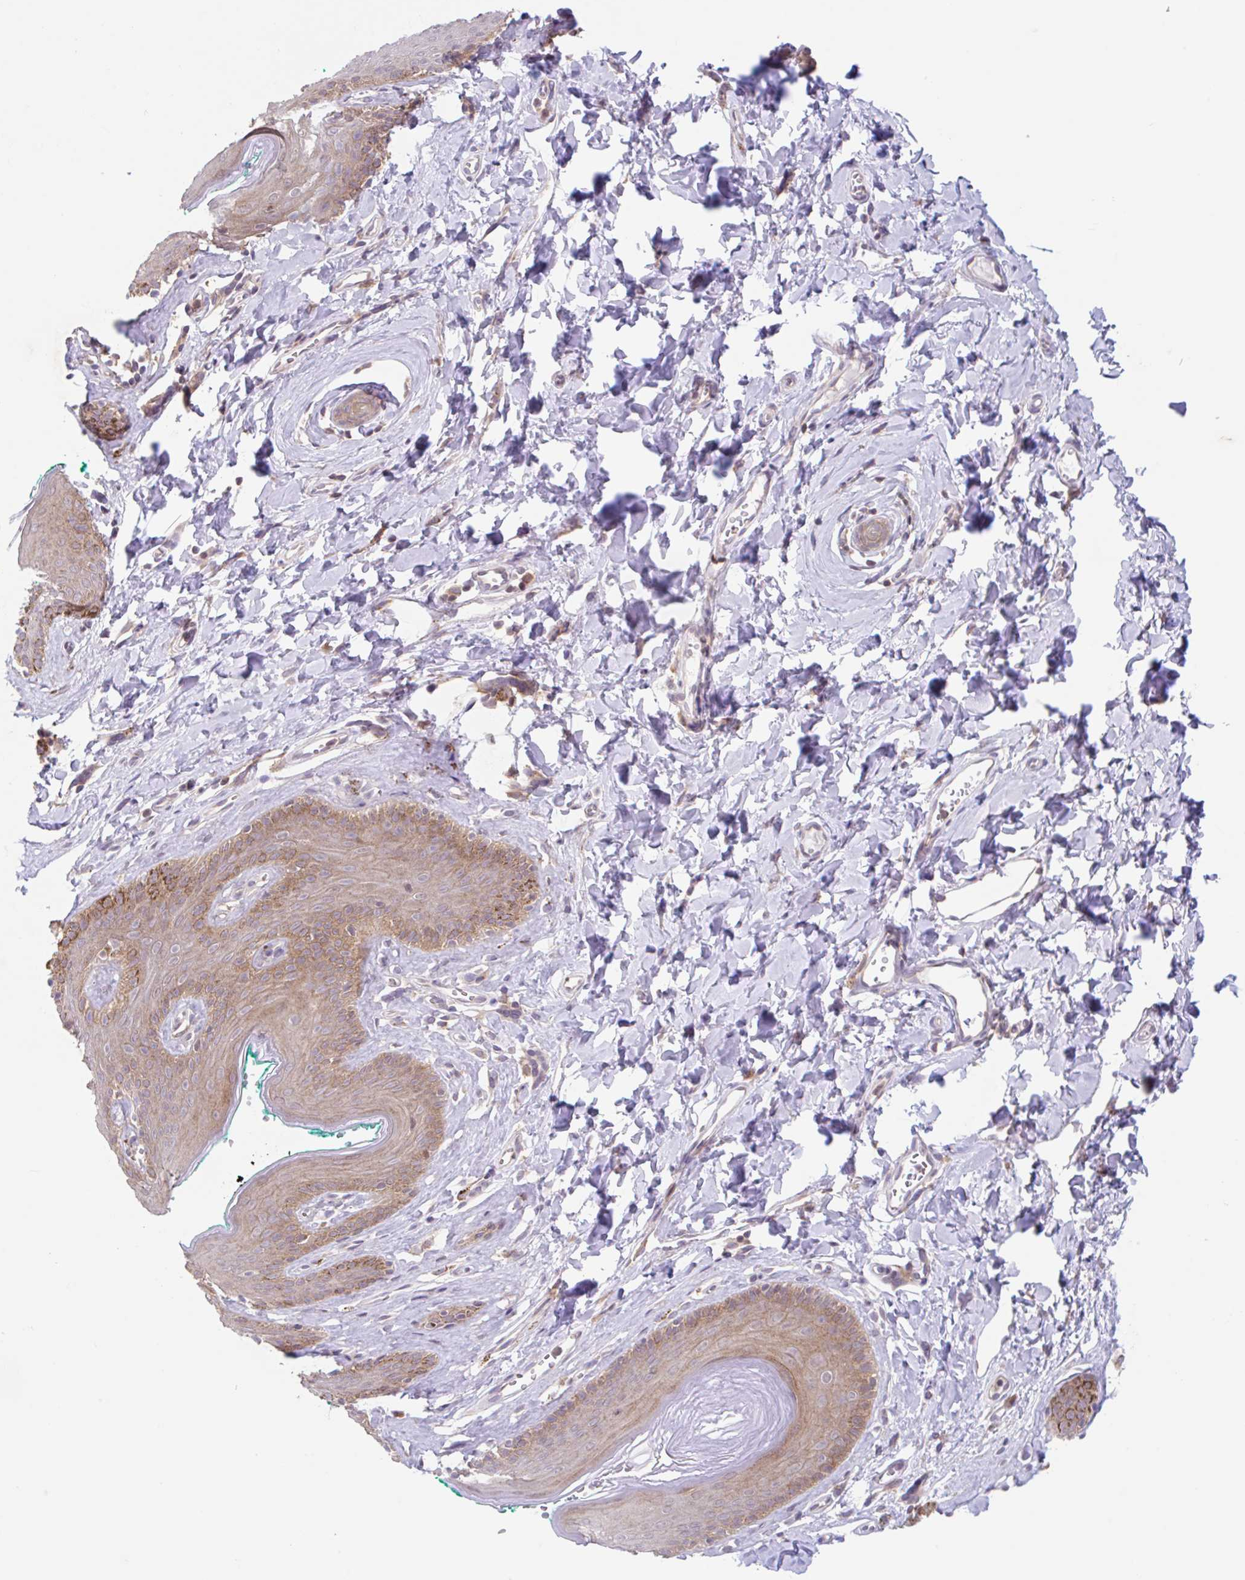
{"staining": {"intensity": "moderate", "quantity": "25%-75%", "location": "cytoplasmic/membranous"}, "tissue": "skin", "cell_type": "Epidermal cells", "image_type": "normal", "snomed": [{"axis": "morphology", "description": "Normal tissue, NOS"}, {"axis": "topography", "description": "Vulva"}, {"axis": "topography", "description": "Peripheral nerve tissue"}], "caption": "Epidermal cells reveal moderate cytoplasmic/membranous expression in about 25%-75% of cells in benign skin.", "gene": "RALBP1", "patient": {"sex": "female", "age": 66}}